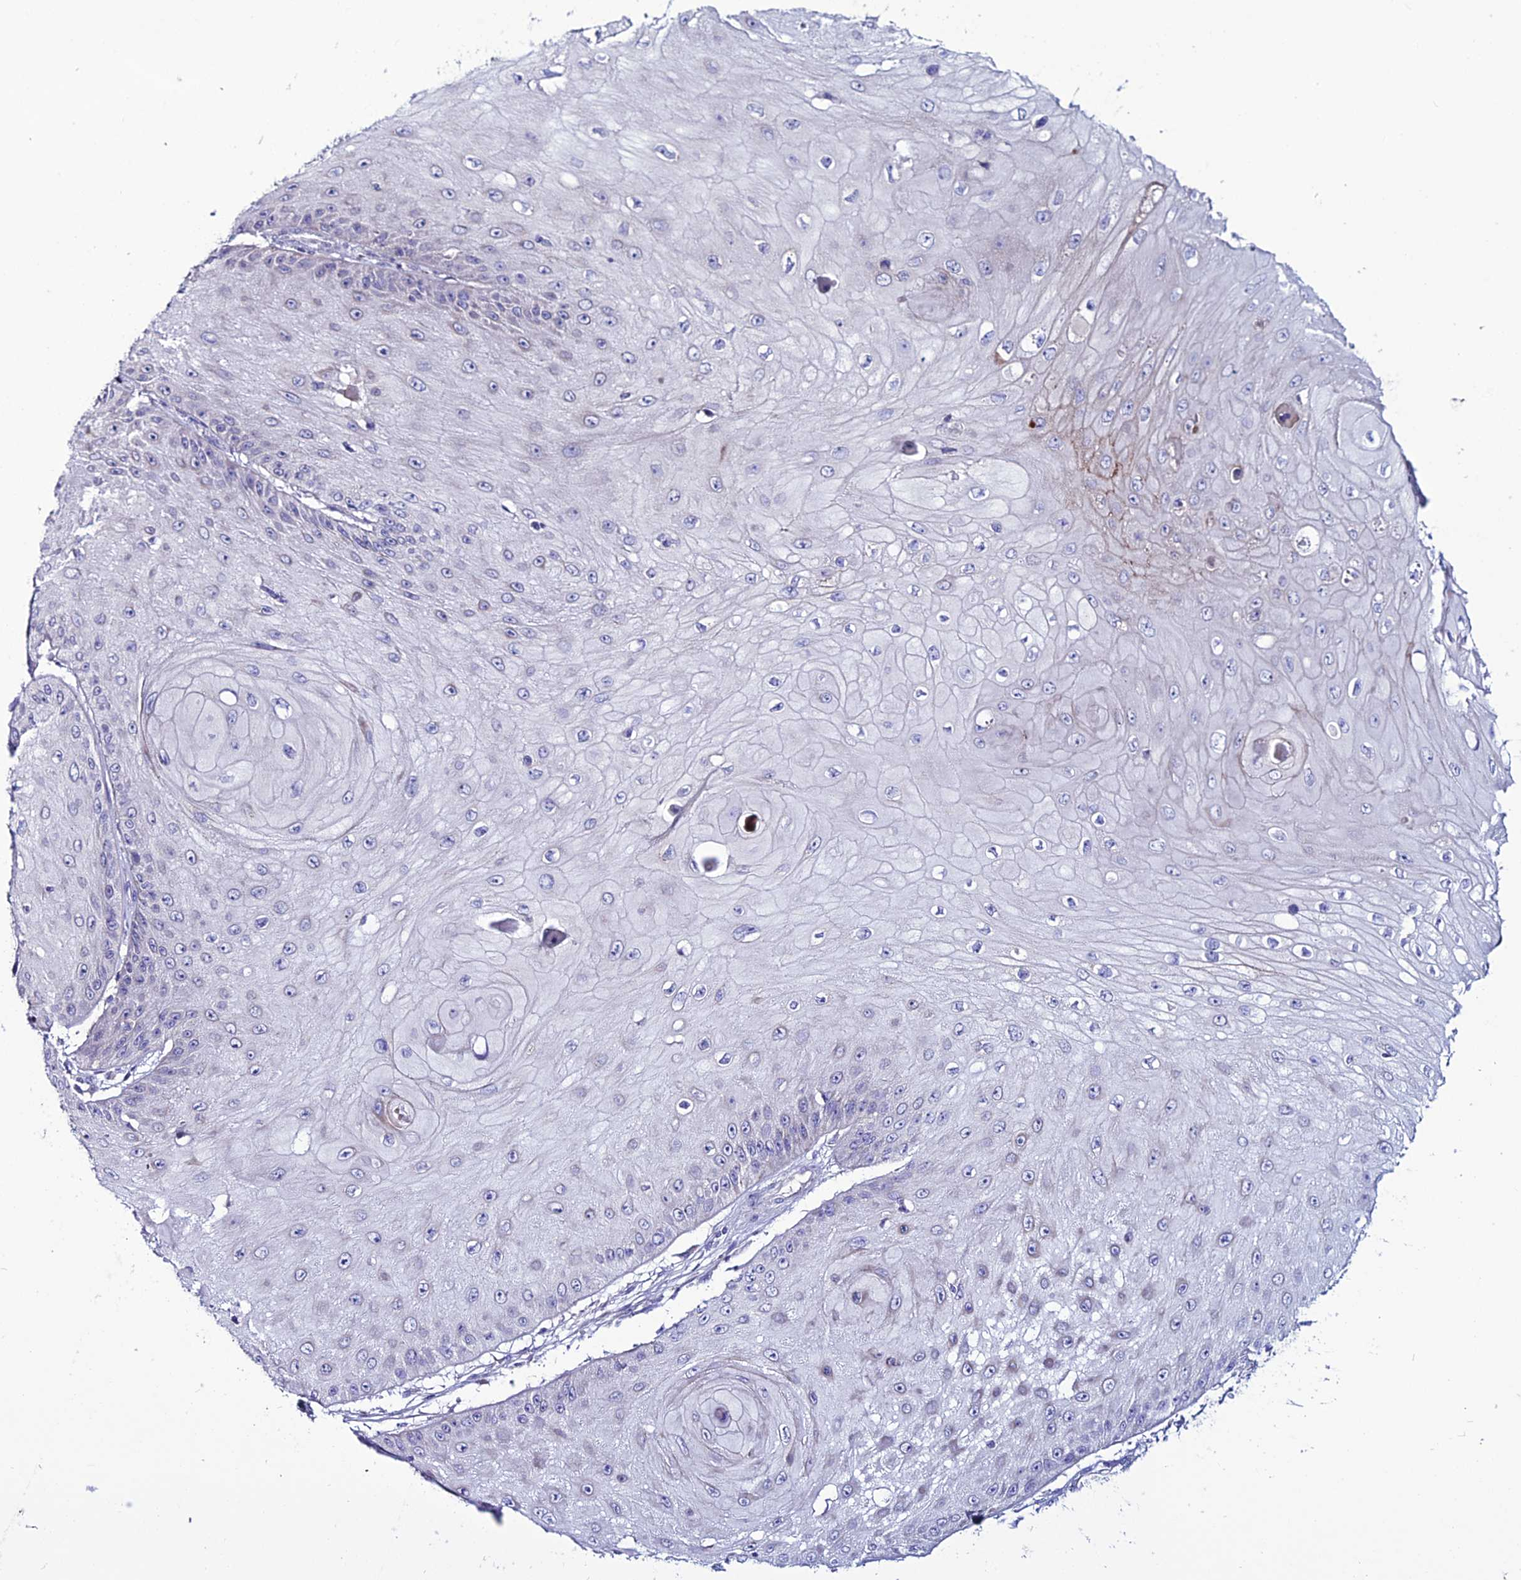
{"staining": {"intensity": "negative", "quantity": "none", "location": "none"}, "tissue": "skin cancer", "cell_type": "Tumor cells", "image_type": "cancer", "snomed": [{"axis": "morphology", "description": "Squamous cell carcinoma, NOS"}, {"axis": "topography", "description": "Skin"}], "caption": "Immunohistochemical staining of human skin cancer shows no significant staining in tumor cells.", "gene": "C21orf140", "patient": {"sex": "male", "age": 70}}